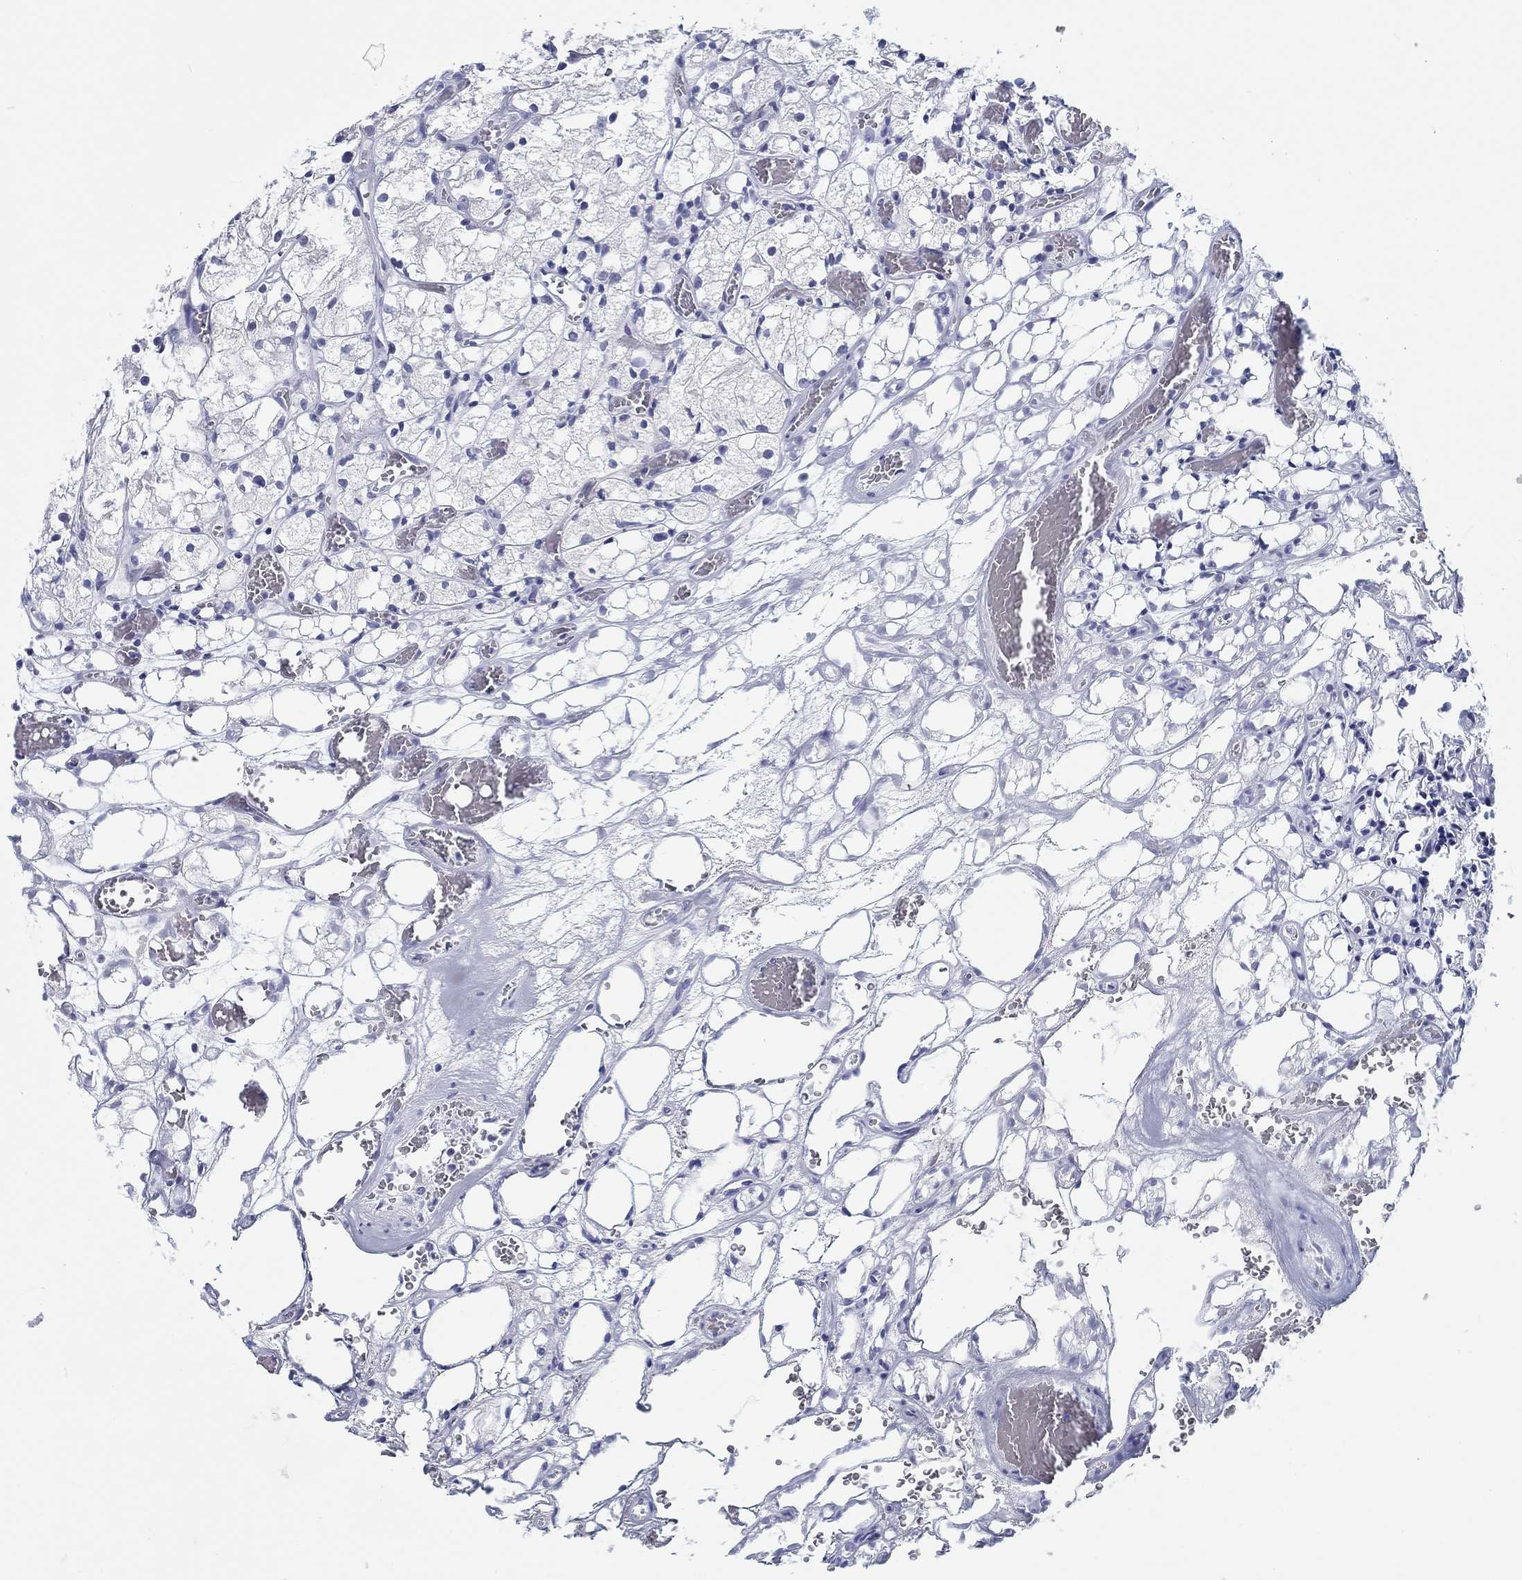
{"staining": {"intensity": "negative", "quantity": "none", "location": "none"}, "tissue": "renal cancer", "cell_type": "Tumor cells", "image_type": "cancer", "snomed": [{"axis": "morphology", "description": "Adenocarcinoma, NOS"}, {"axis": "topography", "description": "Kidney"}], "caption": "The histopathology image displays no staining of tumor cells in renal cancer.", "gene": "H1-1", "patient": {"sex": "female", "age": 69}}